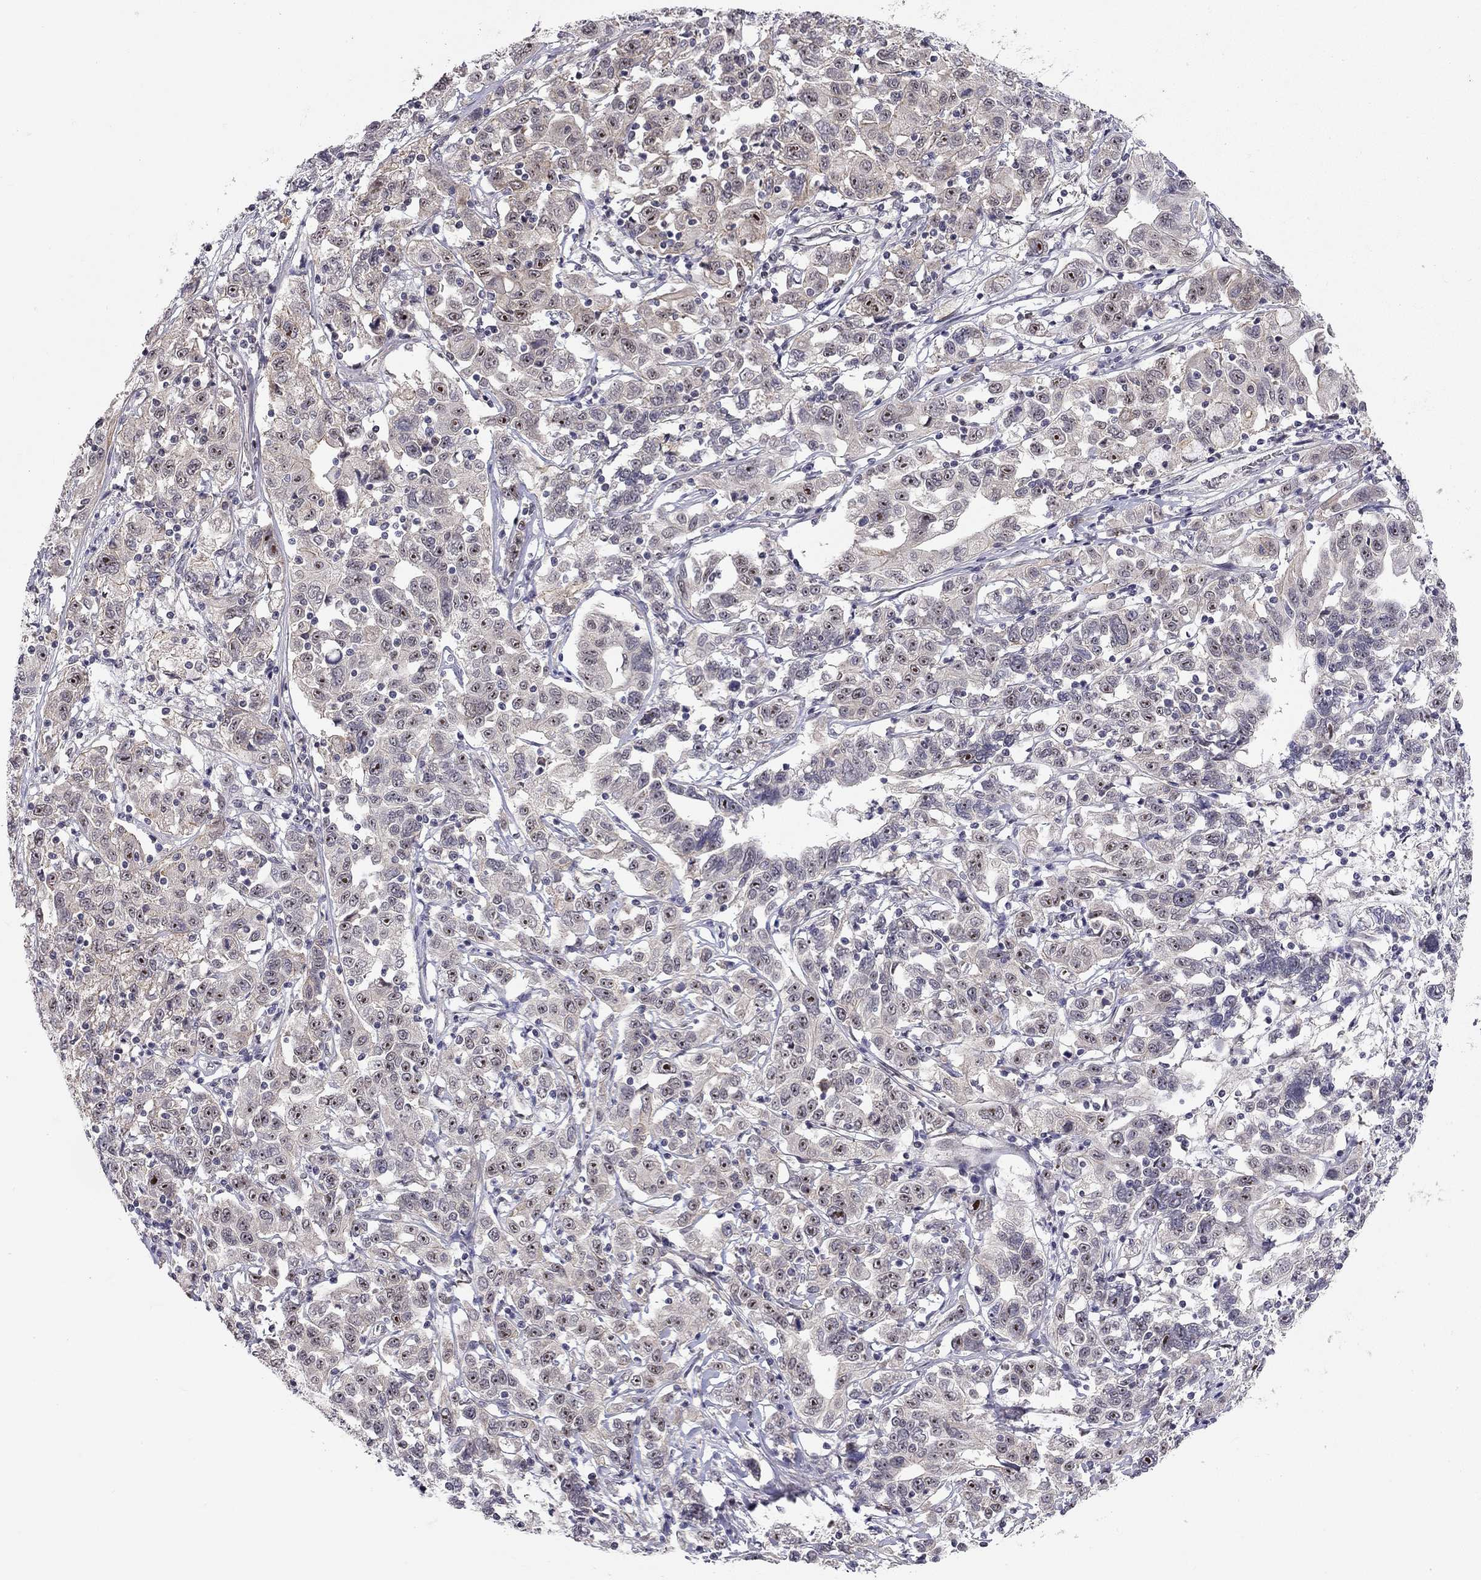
{"staining": {"intensity": "moderate", "quantity": "25%-75%", "location": "nuclear"}, "tissue": "liver cancer", "cell_type": "Tumor cells", "image_type": "cancer", "snomed": [{"axis": "morphology", "description": "Adenocarcinoma, NOS"}, {"axis": "morphology", "description": "Cholangiocarcinoma"}, {"axis": "topography", "description": "Liver"}], "caption": "Adenocarcinoma (liver) stained for a protein demonstrates moderate nuclear positivity in tumor cells.", "gene": "STXBP6", "patient": {"sex": "male", "age": 64}}